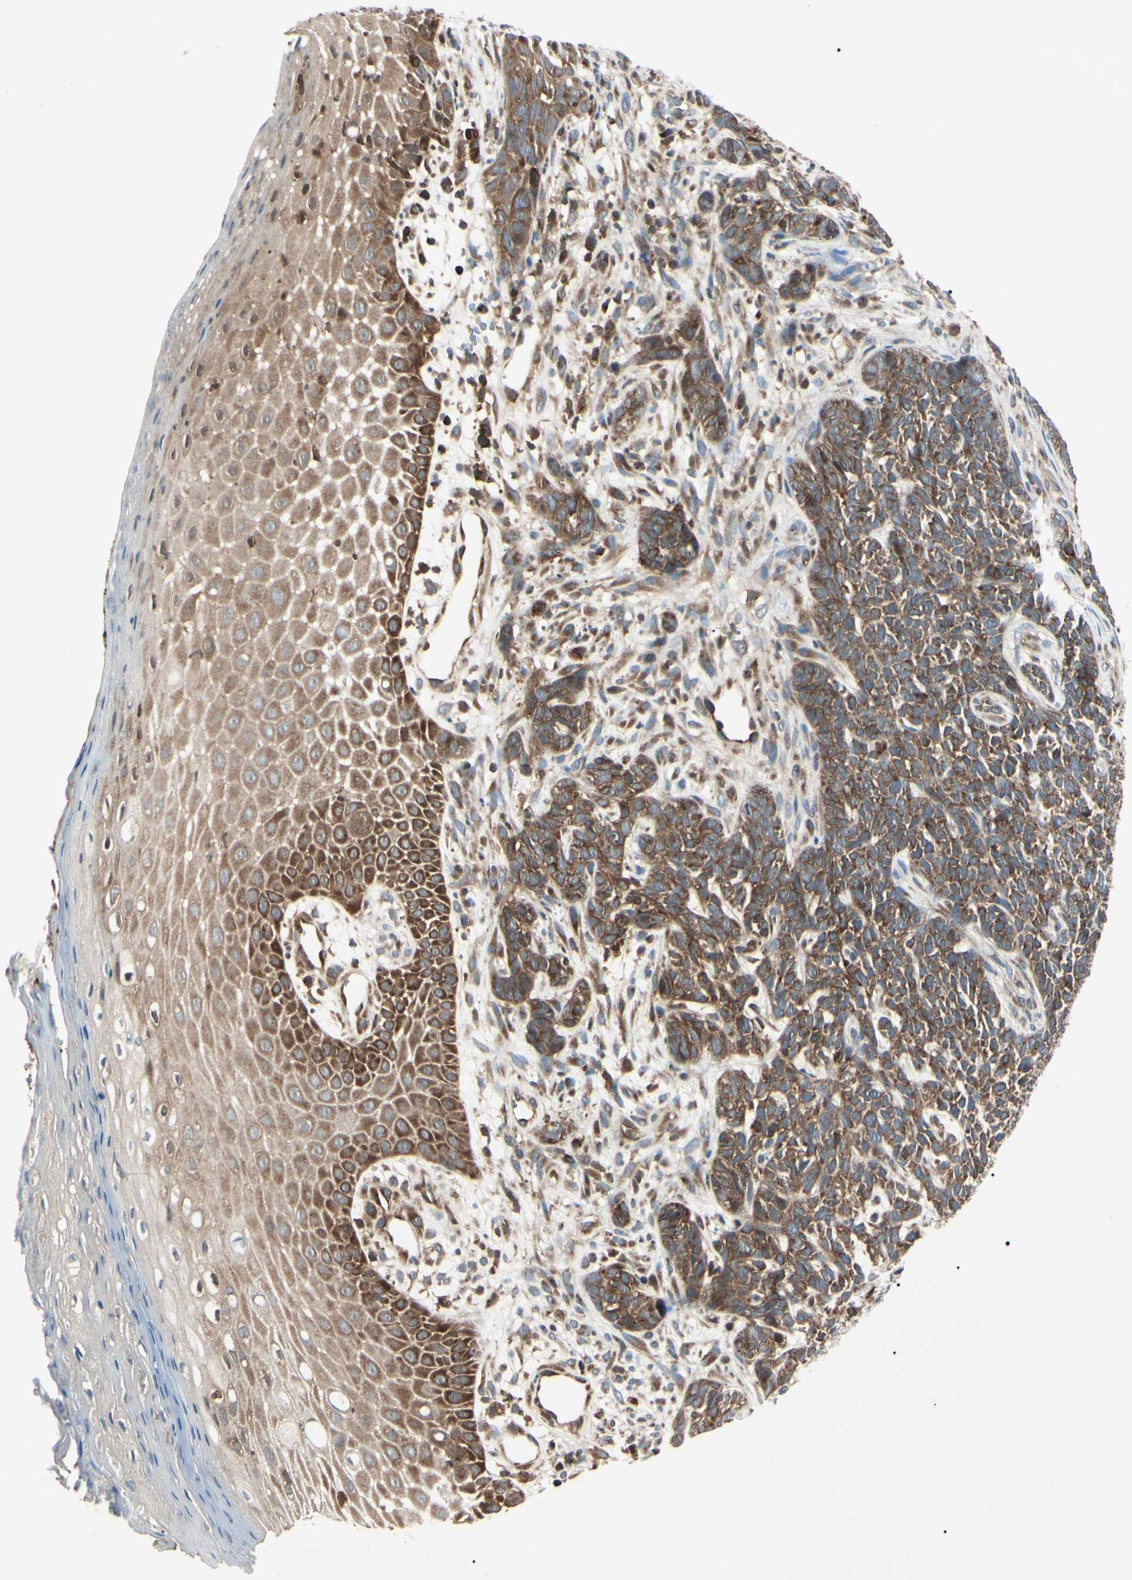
{"staining": {"intensity": "strong", "quantity": "25%-75%", "location": "cytoplasmic/membranous"}, "tissue": "skin cancer", "cell_type": "Tumor cells", "image_type": "cancer", "snomed": [{"axis": "morphology", "description": "Basal cell carcinoma"}, {"axis": "topography", "description": "Skin"}], "caption": "Immunohistochemistry (IHC) of skin cancer demonstrates high levels of strong cytoplasmic/membranous expression in approximately 25%-75% of tumor cells.", "gene": "MAPRE1", "patient": {"sex": "female", "age": 84}}